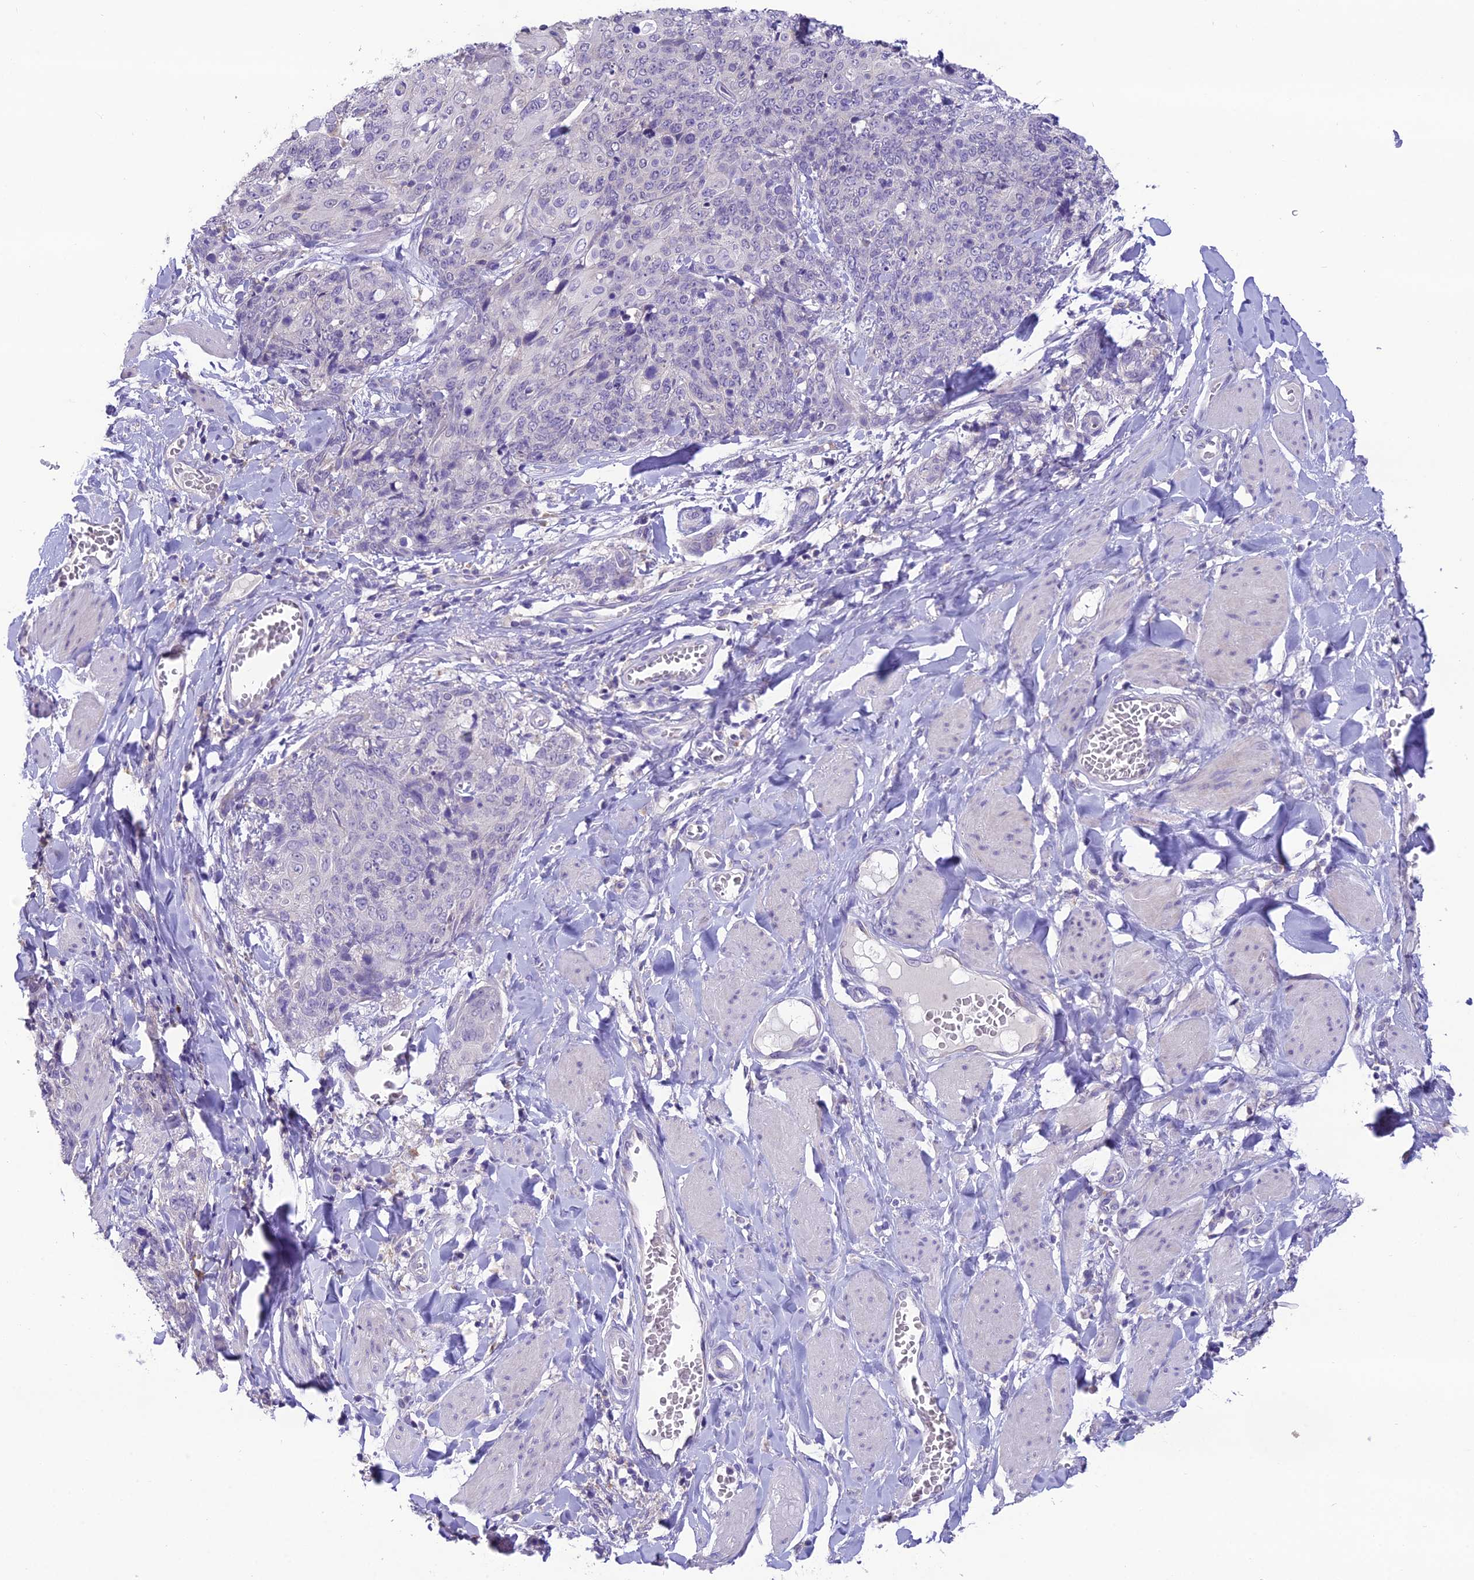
{"staining": {"intensity": "negative", "quantity": "none", "location": "none"}, "tissue": "skin cancer", "cell_type": "Tumor cells", "image_type": "cancer", "snomed": [{"axis": "morphology", "description": "Squamous cell carcinoma, NOS"}, {"axis": "topography", "description": "Skin"}, {"axis": "topography", "description": "Vulva"}], "caption": "A micrograph of squamous cell carcinoma (skin) stained for a protein exhibits no brown staining in tumor cells.", "gene": "MIIP", "patient": {"sex": "female", "age": 85}}